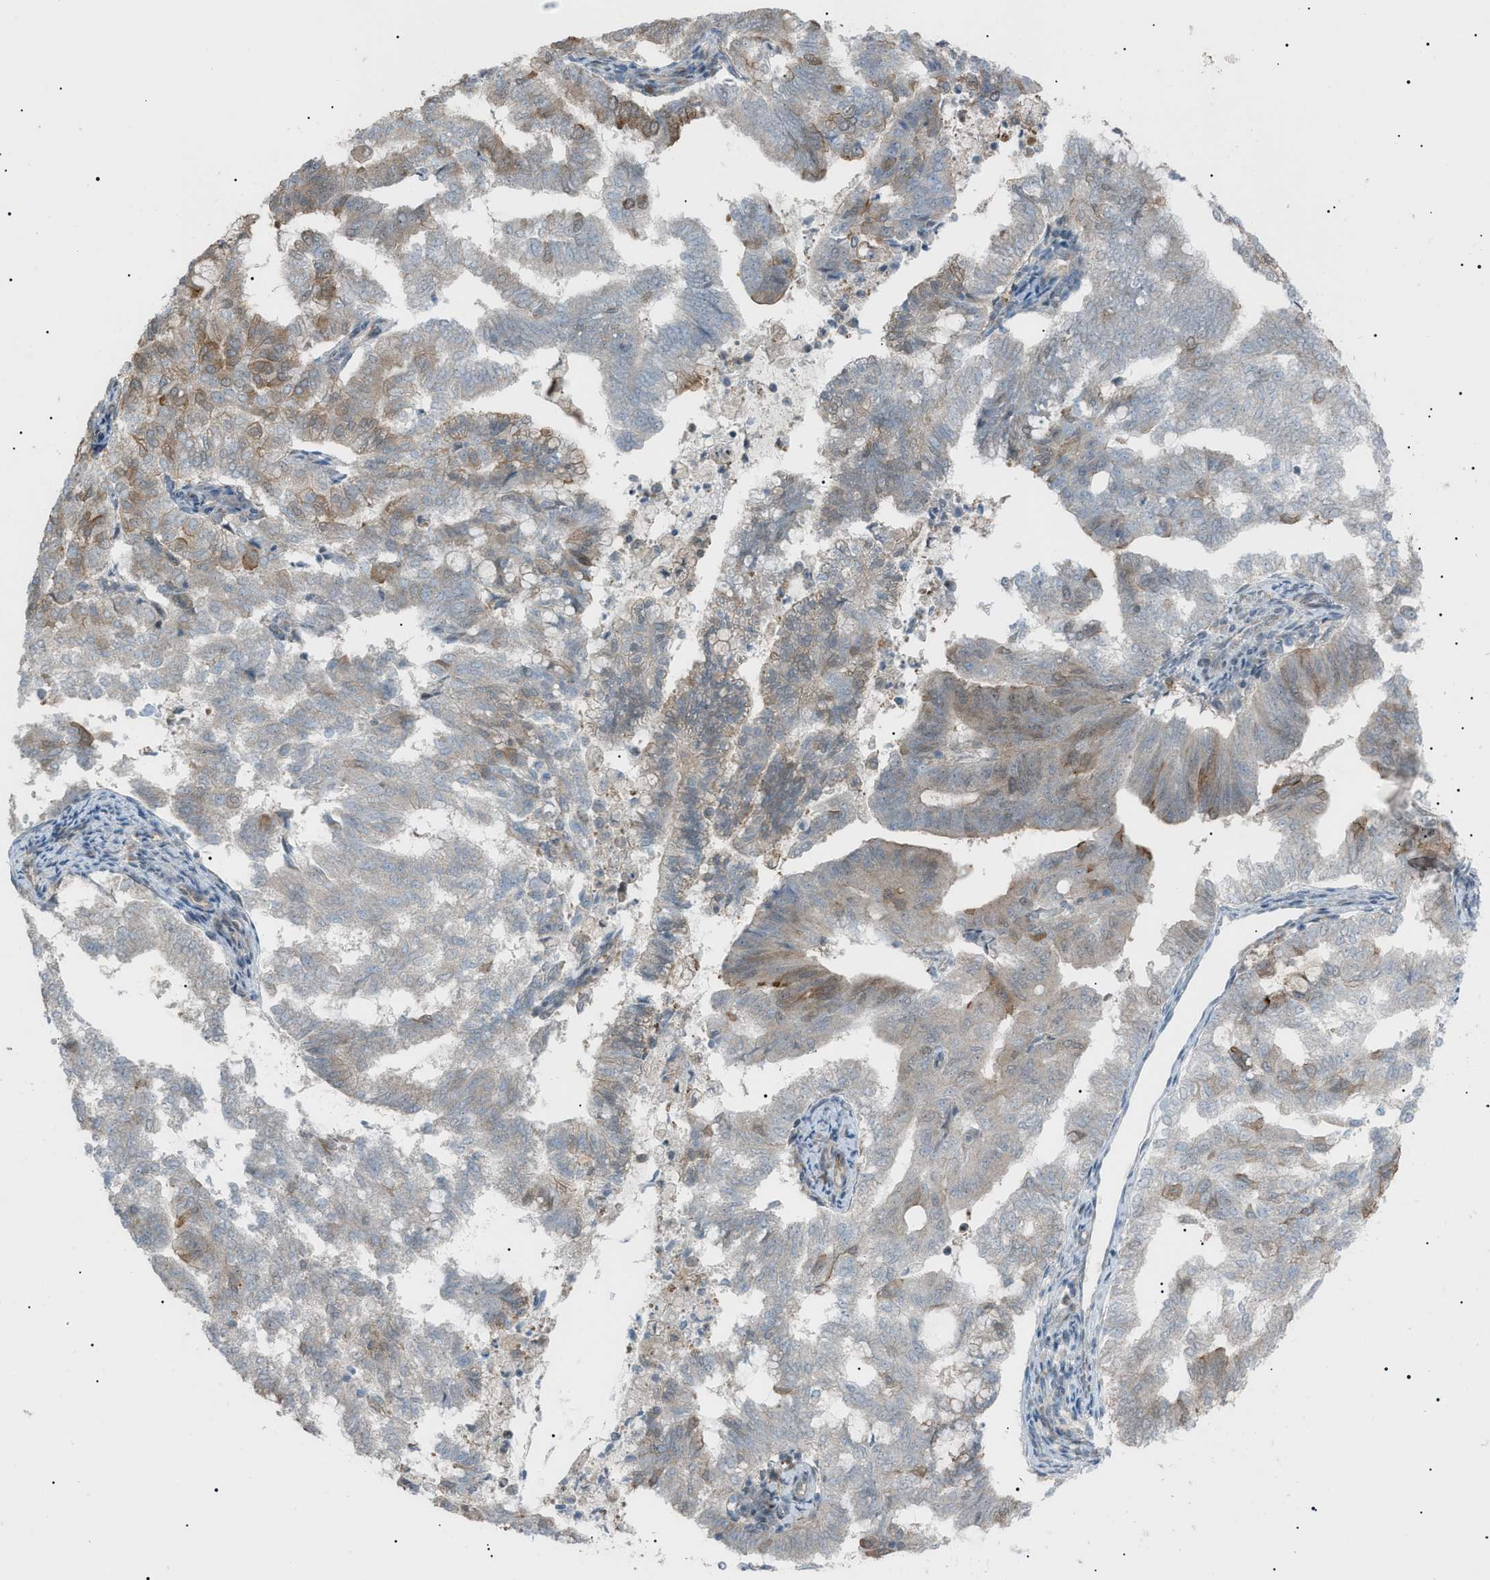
{"staining": {"intensity": "weak", "quantity": "25%-75%", "location": "cytoplasmic/membranous"}, "tissue": "endometrial cancer", "cell_type": "Tumor cells", "image_type": "cancer", "snomed": [{"axis": "morphology", "description": "Adenocarcinoma, NOS"}, {"axis": "topography", "description": "Endometrium"}], "caption": "Endometrial cancer stained with DAB (3,3'-diaminobenzidine) immunohistochemistry (IHC) demonstrates low levels of weak cytoplasmic/membranous positivity in about 25%-75% of tumor cells.", "gene": "LPIN2", "patient": {"sex": "female", "age": 79}}